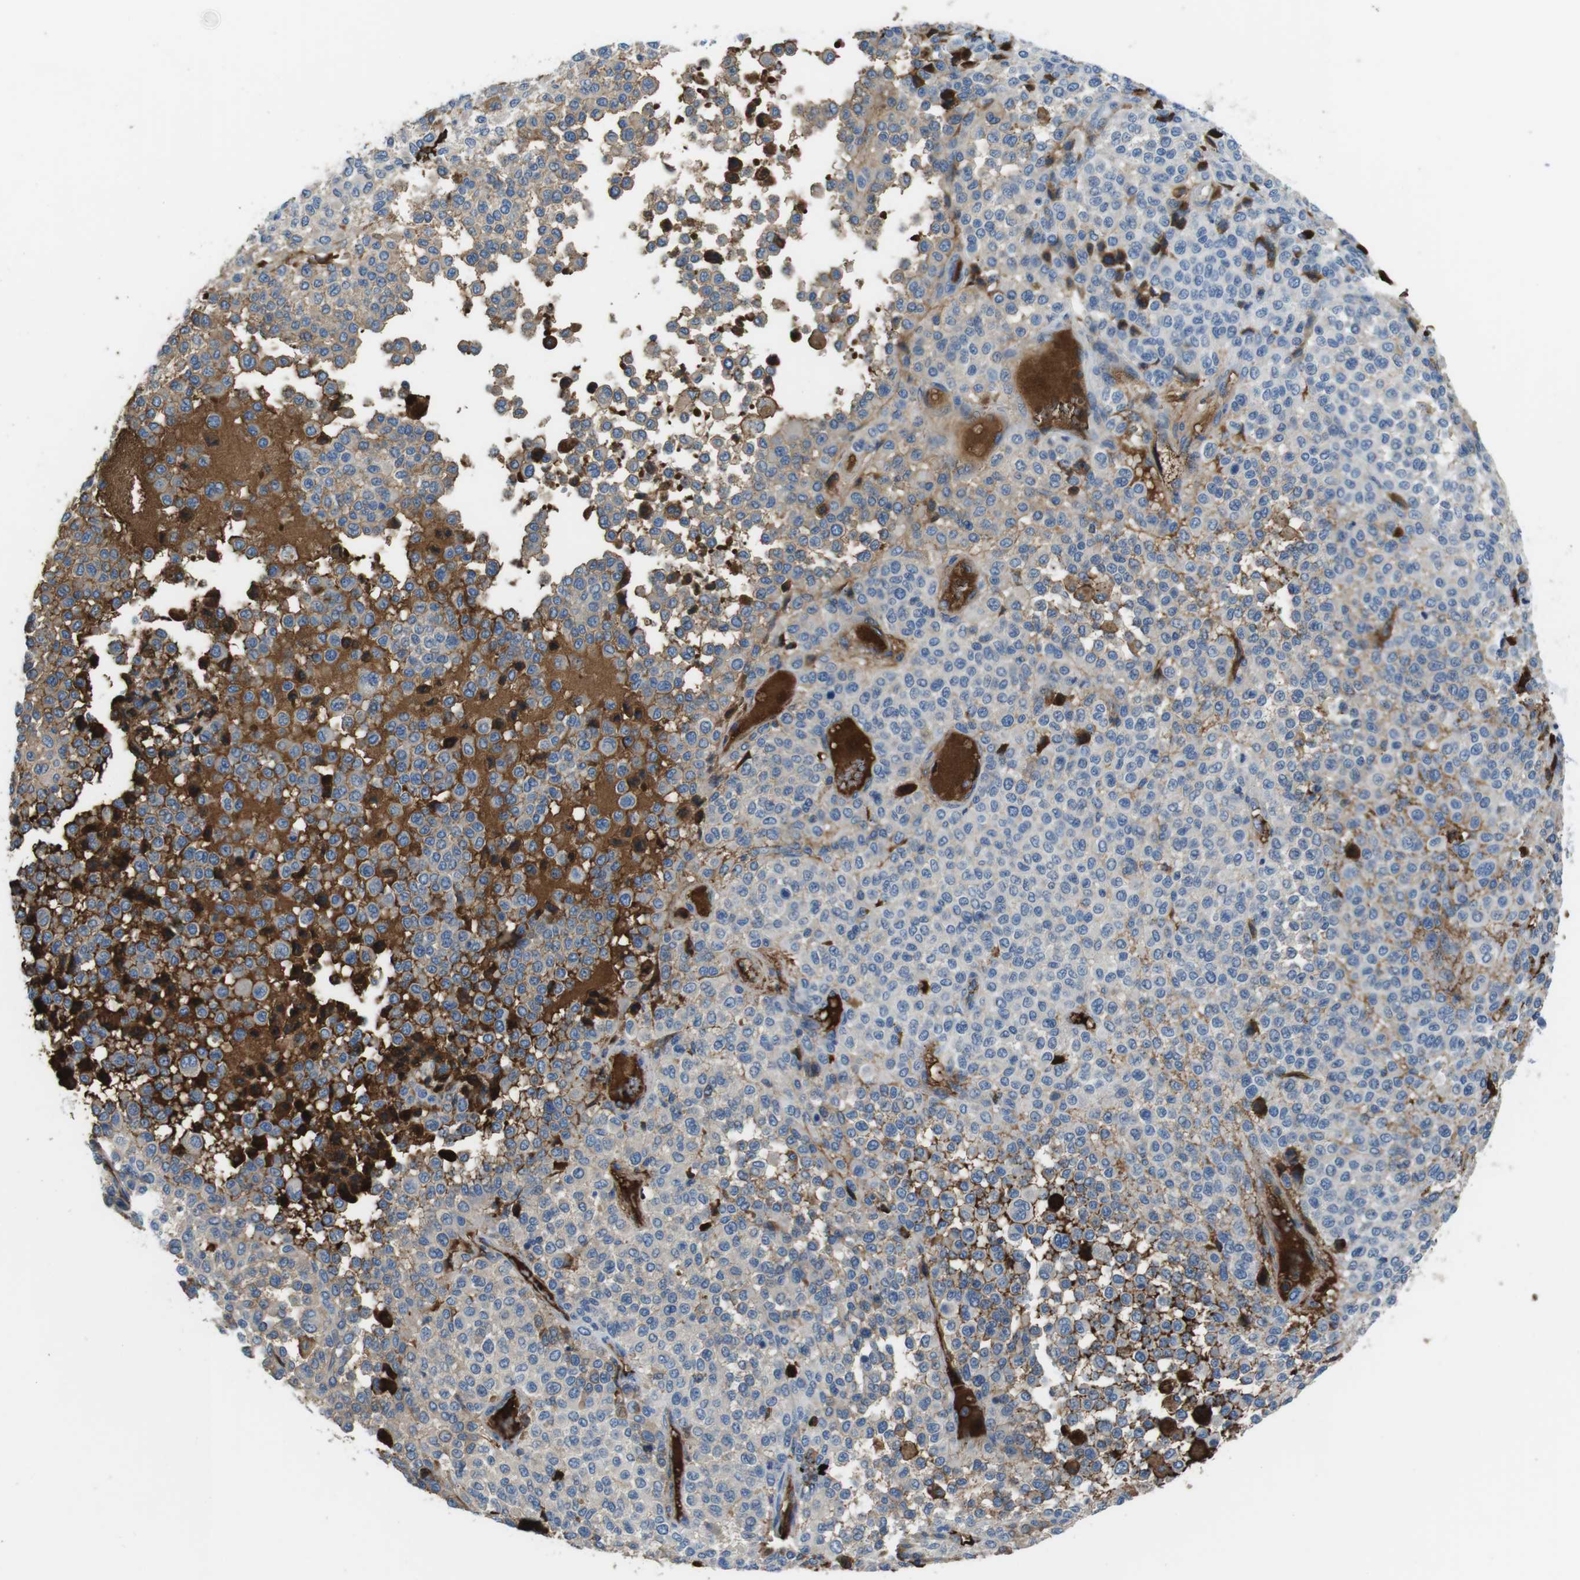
{"staining": {"intensity": "negative", "quantity": "none", "location": "none"}, "tissue": "melanoma", "cell_type": "Tumor cells", "image_type": "cancer", "snomed": [{"axis": "morphology", "description": "Malignant melanoma, Metastatic site"}, {"axis": "topography", "description": "Pancreas"}], "caption": "A micrograph of malignant melanoma (metastatic site) stained for a protein exhibits no brown staining in tumor cells. The staining was performed using DAB to visualize the protein expression in brown, while the nuclei were stained in blue with hematoxylin (Magnification: 20x).", "gene": "TMPRSS15", "patient": {"sex": "female", "age": 30}}